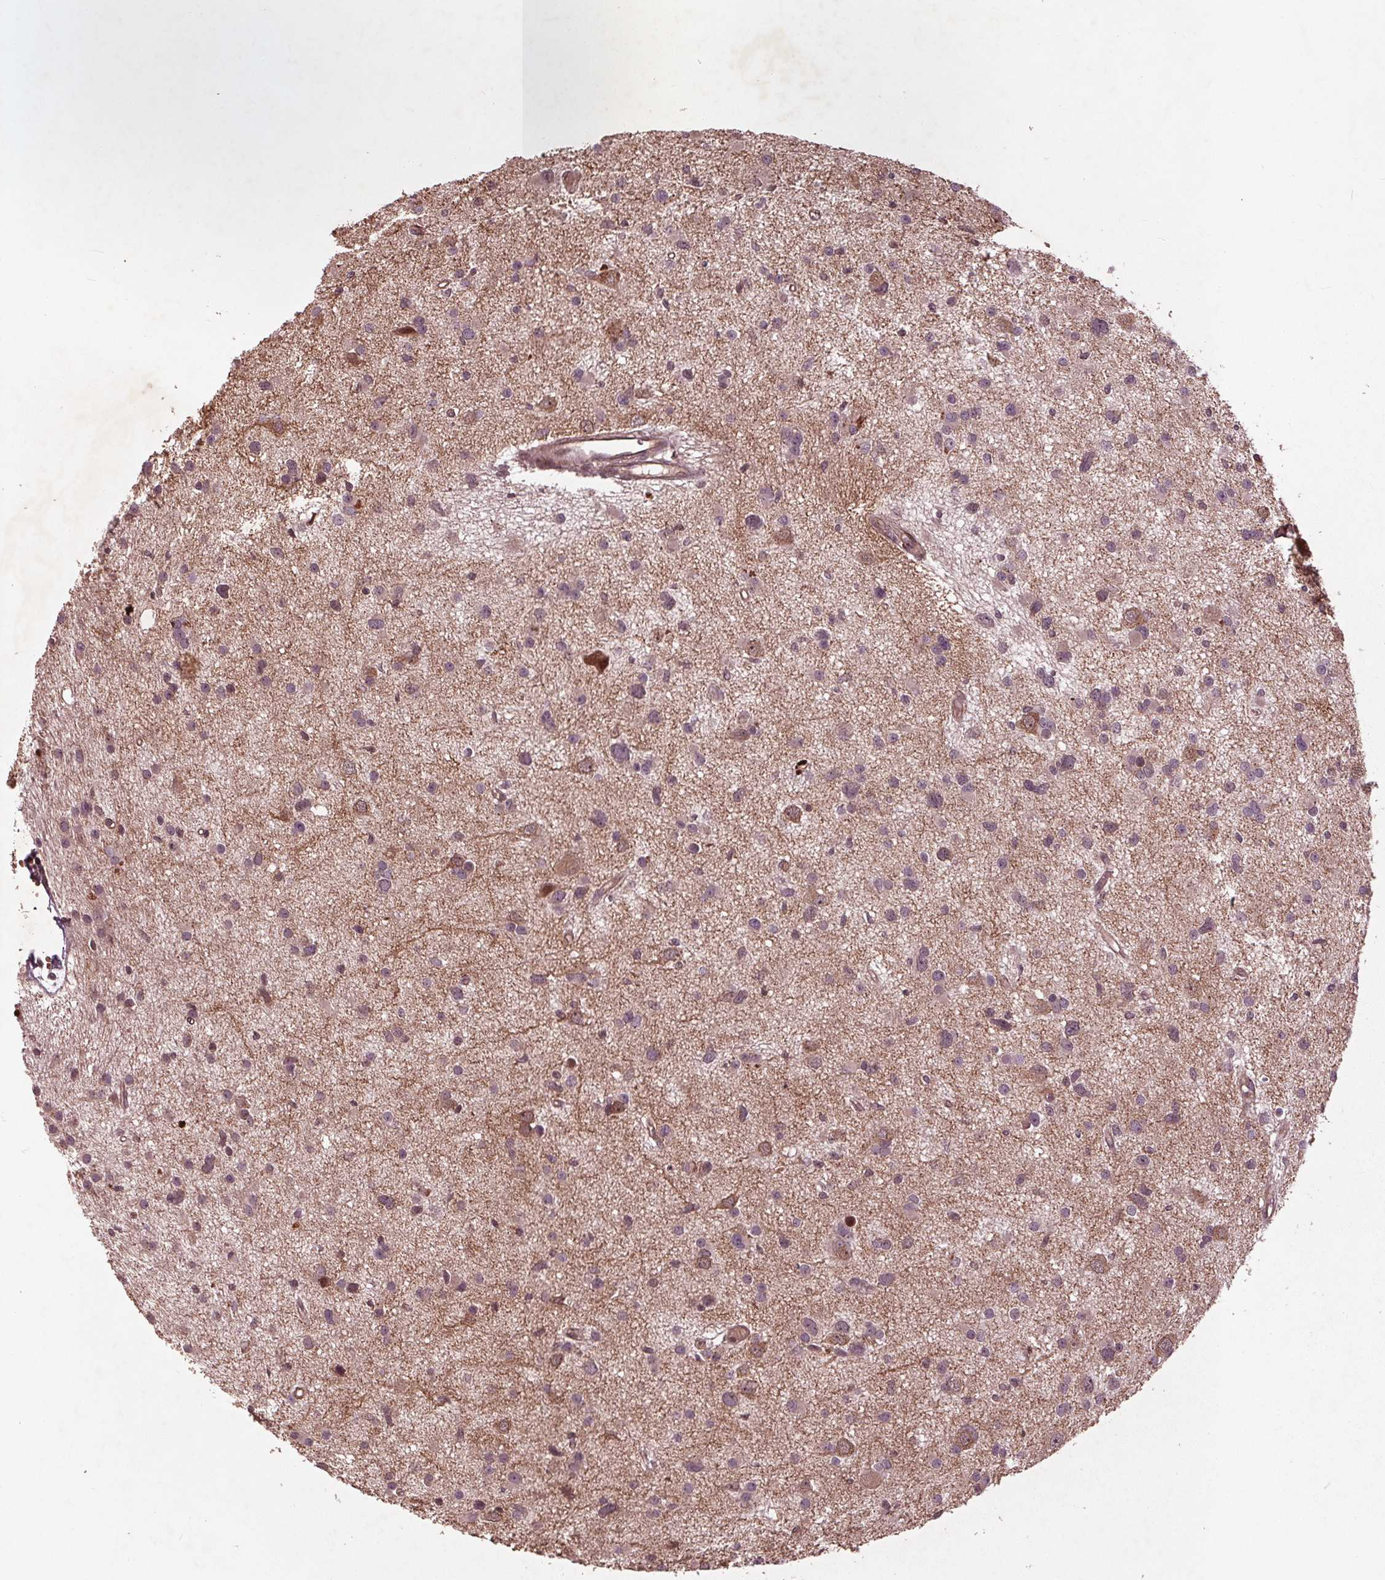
{"staining": {"intensity": "moderate", "quantity": "<25%", "location": "cytoplasmic/membranous"}, "tissue": "glioma", "cell_type": "Tumor cells", "image_type": "cancer", "snomed": [{"axis": "morphology", "description": "Glioma, malignant, High grade"}, {"axis": "topography", "description": "Brain"}], "caption": "Protein analysis of malignant high-grade glioma tissue reveals moderate cytoplasmic/membranous positivity in approximately <25% of tumor cells. The staining was performed using DAB (3,3'-diaminobenzidine) to visualize the protein expression in brown, while the nuclei were stained in blue with hematoxylin (Magnification: 20x).", "gene": "CDKL4", "patient": {"sex": "male", "age": 54}}